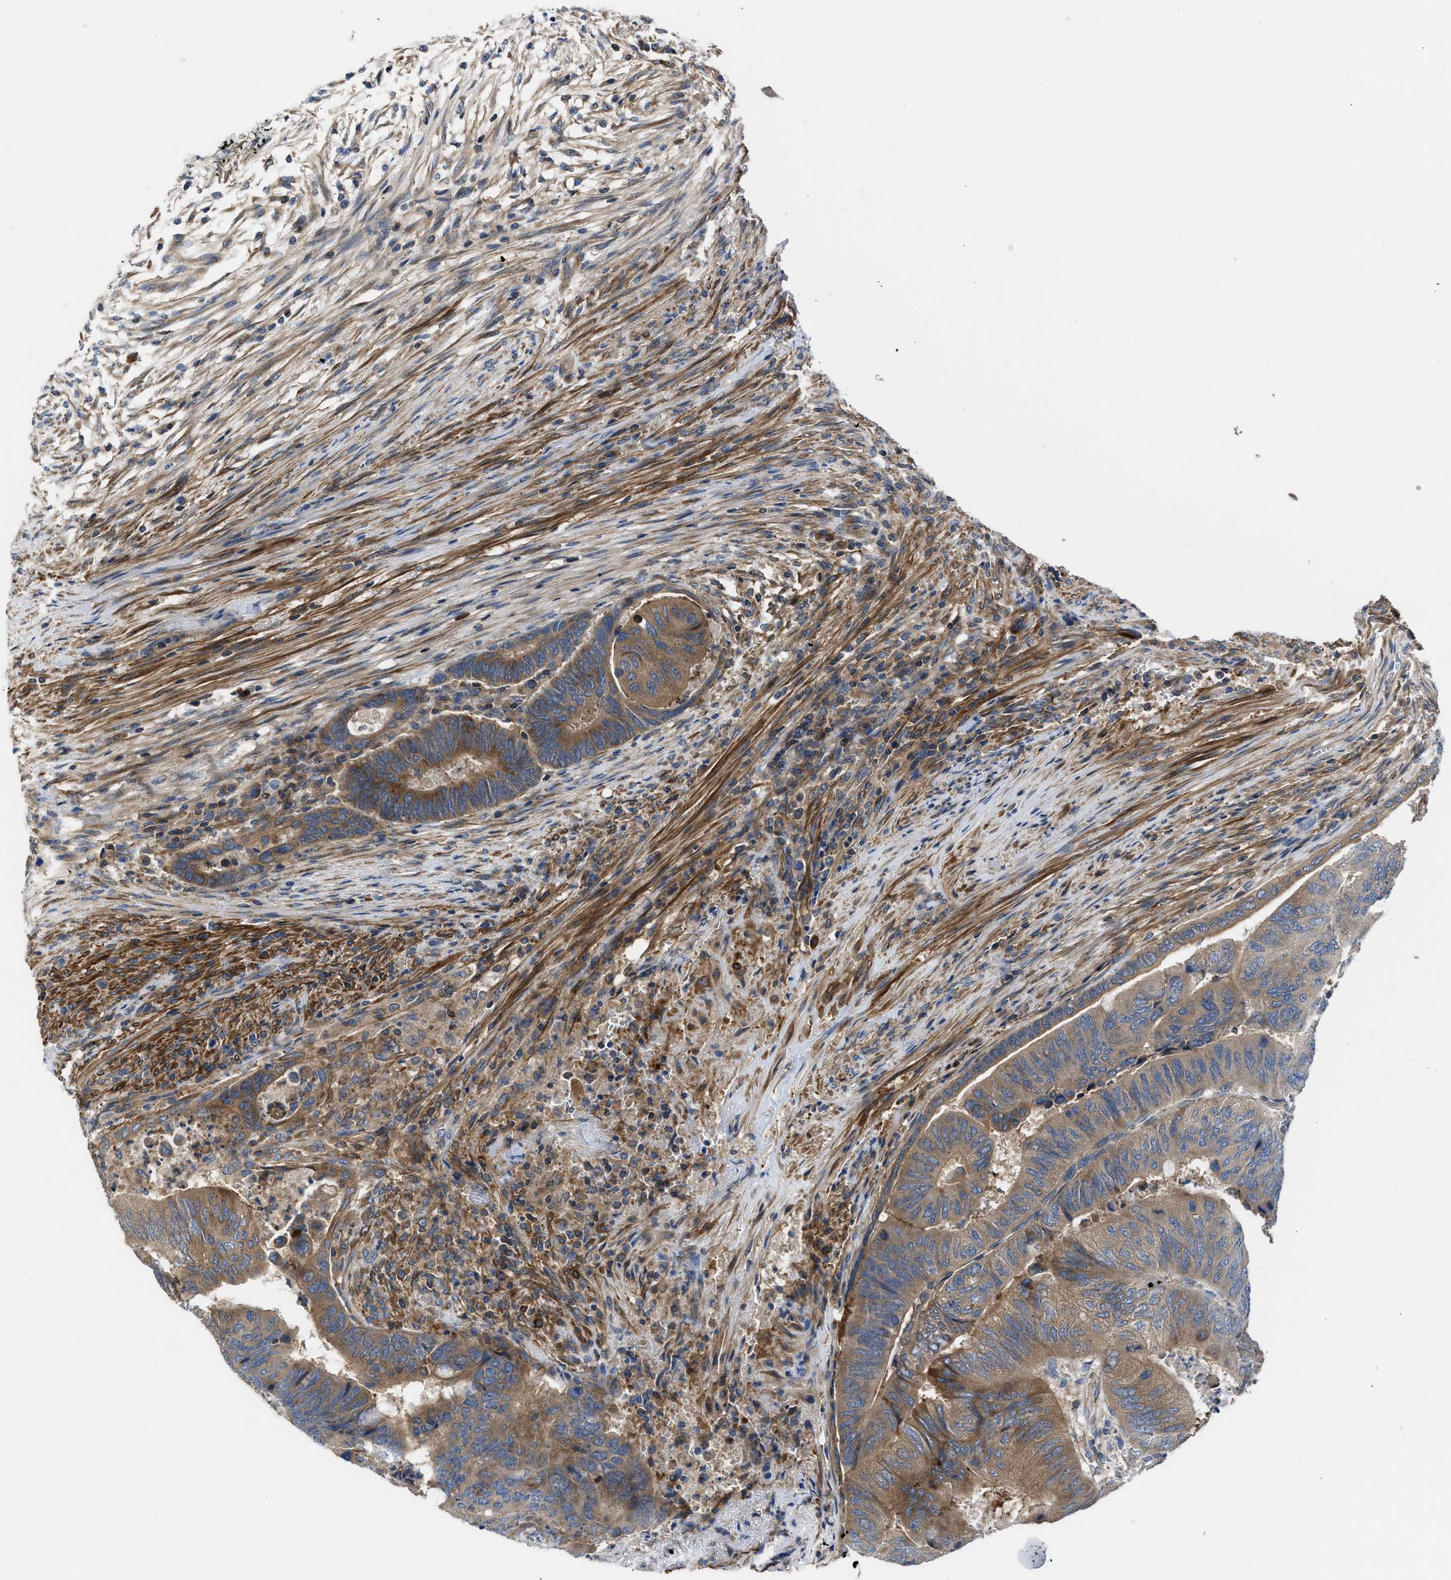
{"staining": {"intensity": "moderate", "quantity": ">75%", "location": "cytoplasmic/membranous"}, "tissue": "colorectal cancer", "cell_type": "Tumor cells", "image_type": "cancer", "snomed": [{"axis": "morphology", "description": "Normal tissue, NOS"}, {"axis": "morphology", "description": "Adenocarcinoma, NOS"}, {"axis": "topography", "description": "Rectum"}, {"axis": "topography", "description": "Peripheral nerve tissue"}], "caption": "A medium amount of moderate cytoplasmic/membranous expression is identified in approximately >75% of tumor cells in colorectal adenocarcinoma tissue. Nuclei are stained in blue.", "gene": "CHKB", "patient": {"sex": "male", "age": 92}}